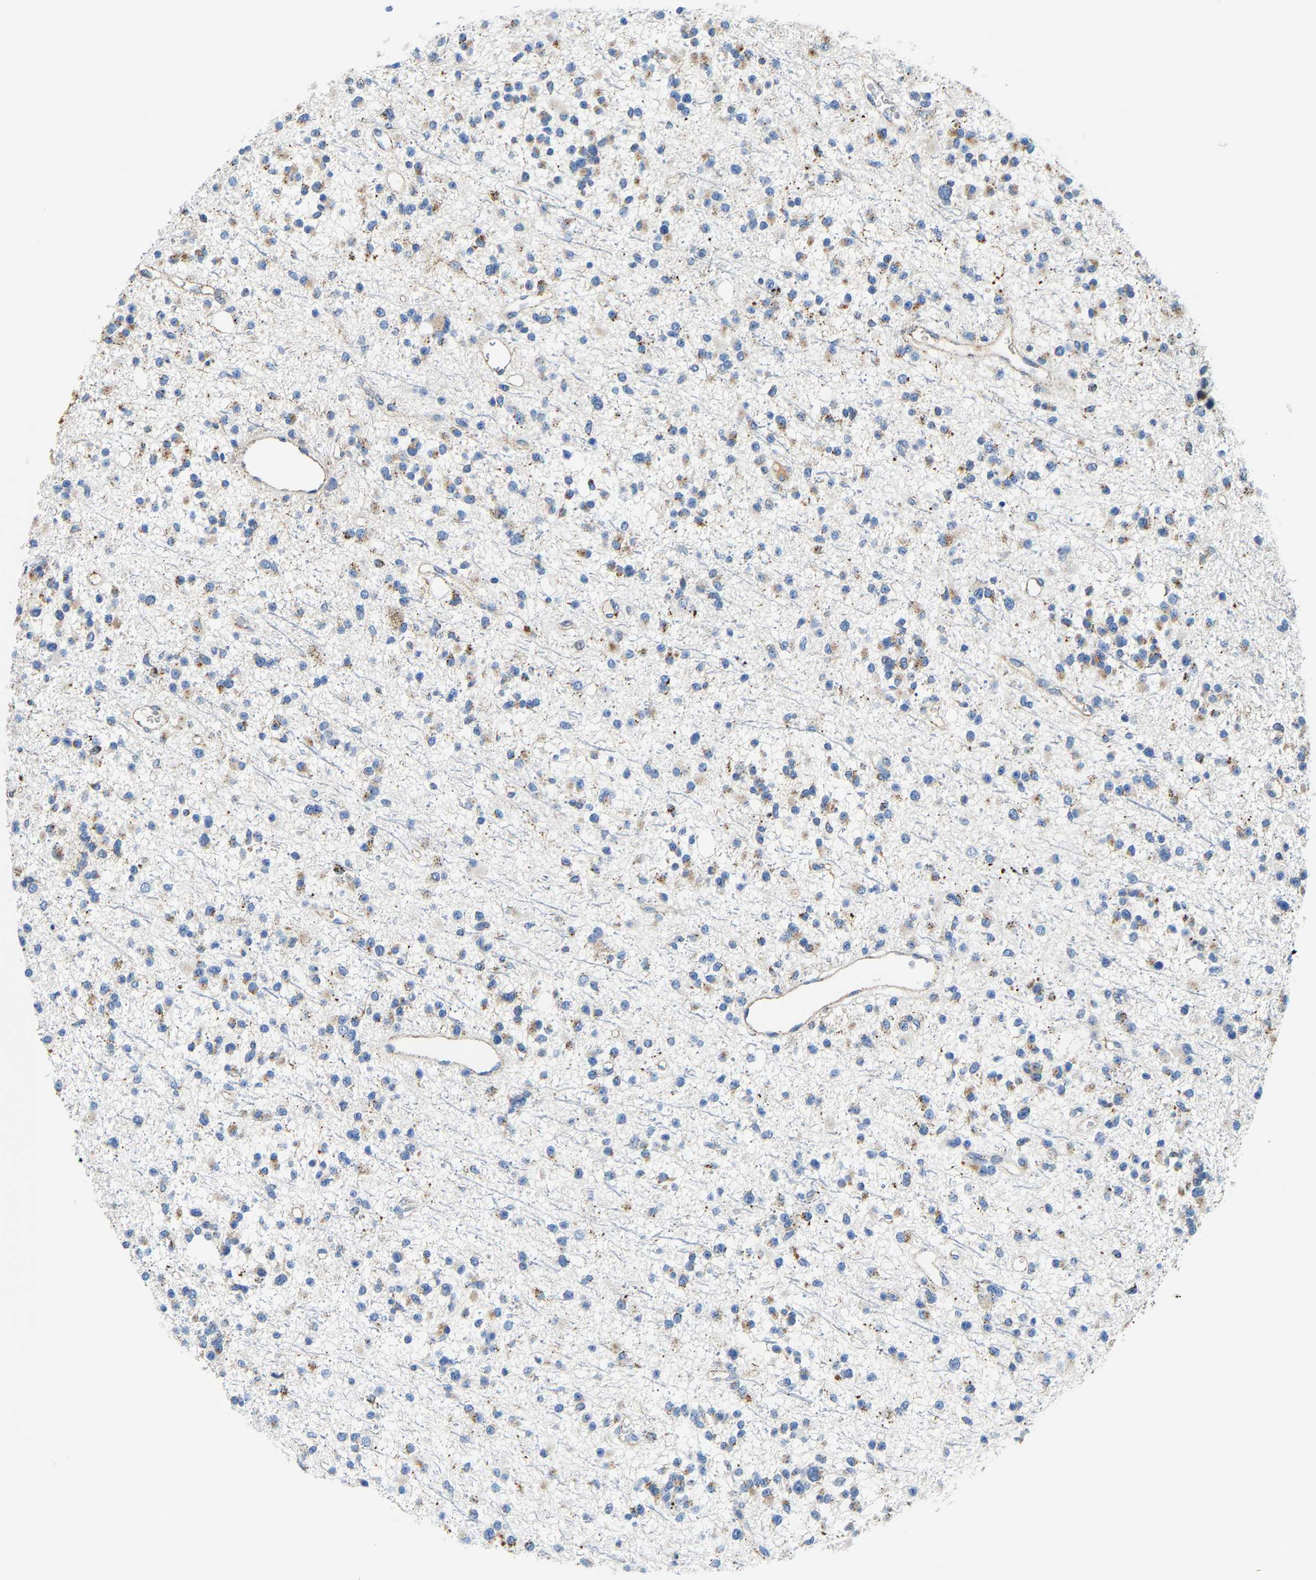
{"staining": {"intensity": "weak", "quantity": "25%-75%", "location": "cytoplasmic/membranous"}, "tissue": "glioma", "cell_type": "Tumor cells", "image_type": "cancer", "snomed": [{"axis": "morphology", "description": "Glioma, malignant, Low grade"}, {"axis": "topography", "description": "Brain"}], "caption": "Immunohistochemical staining of low-grade glioma (malignant) displays weak cytoplasmic/membranous protein staining in approximately 25%-75% of tumor cells.", "gene": "DPP7", "patient": {"sex": "female", "age": 22}}